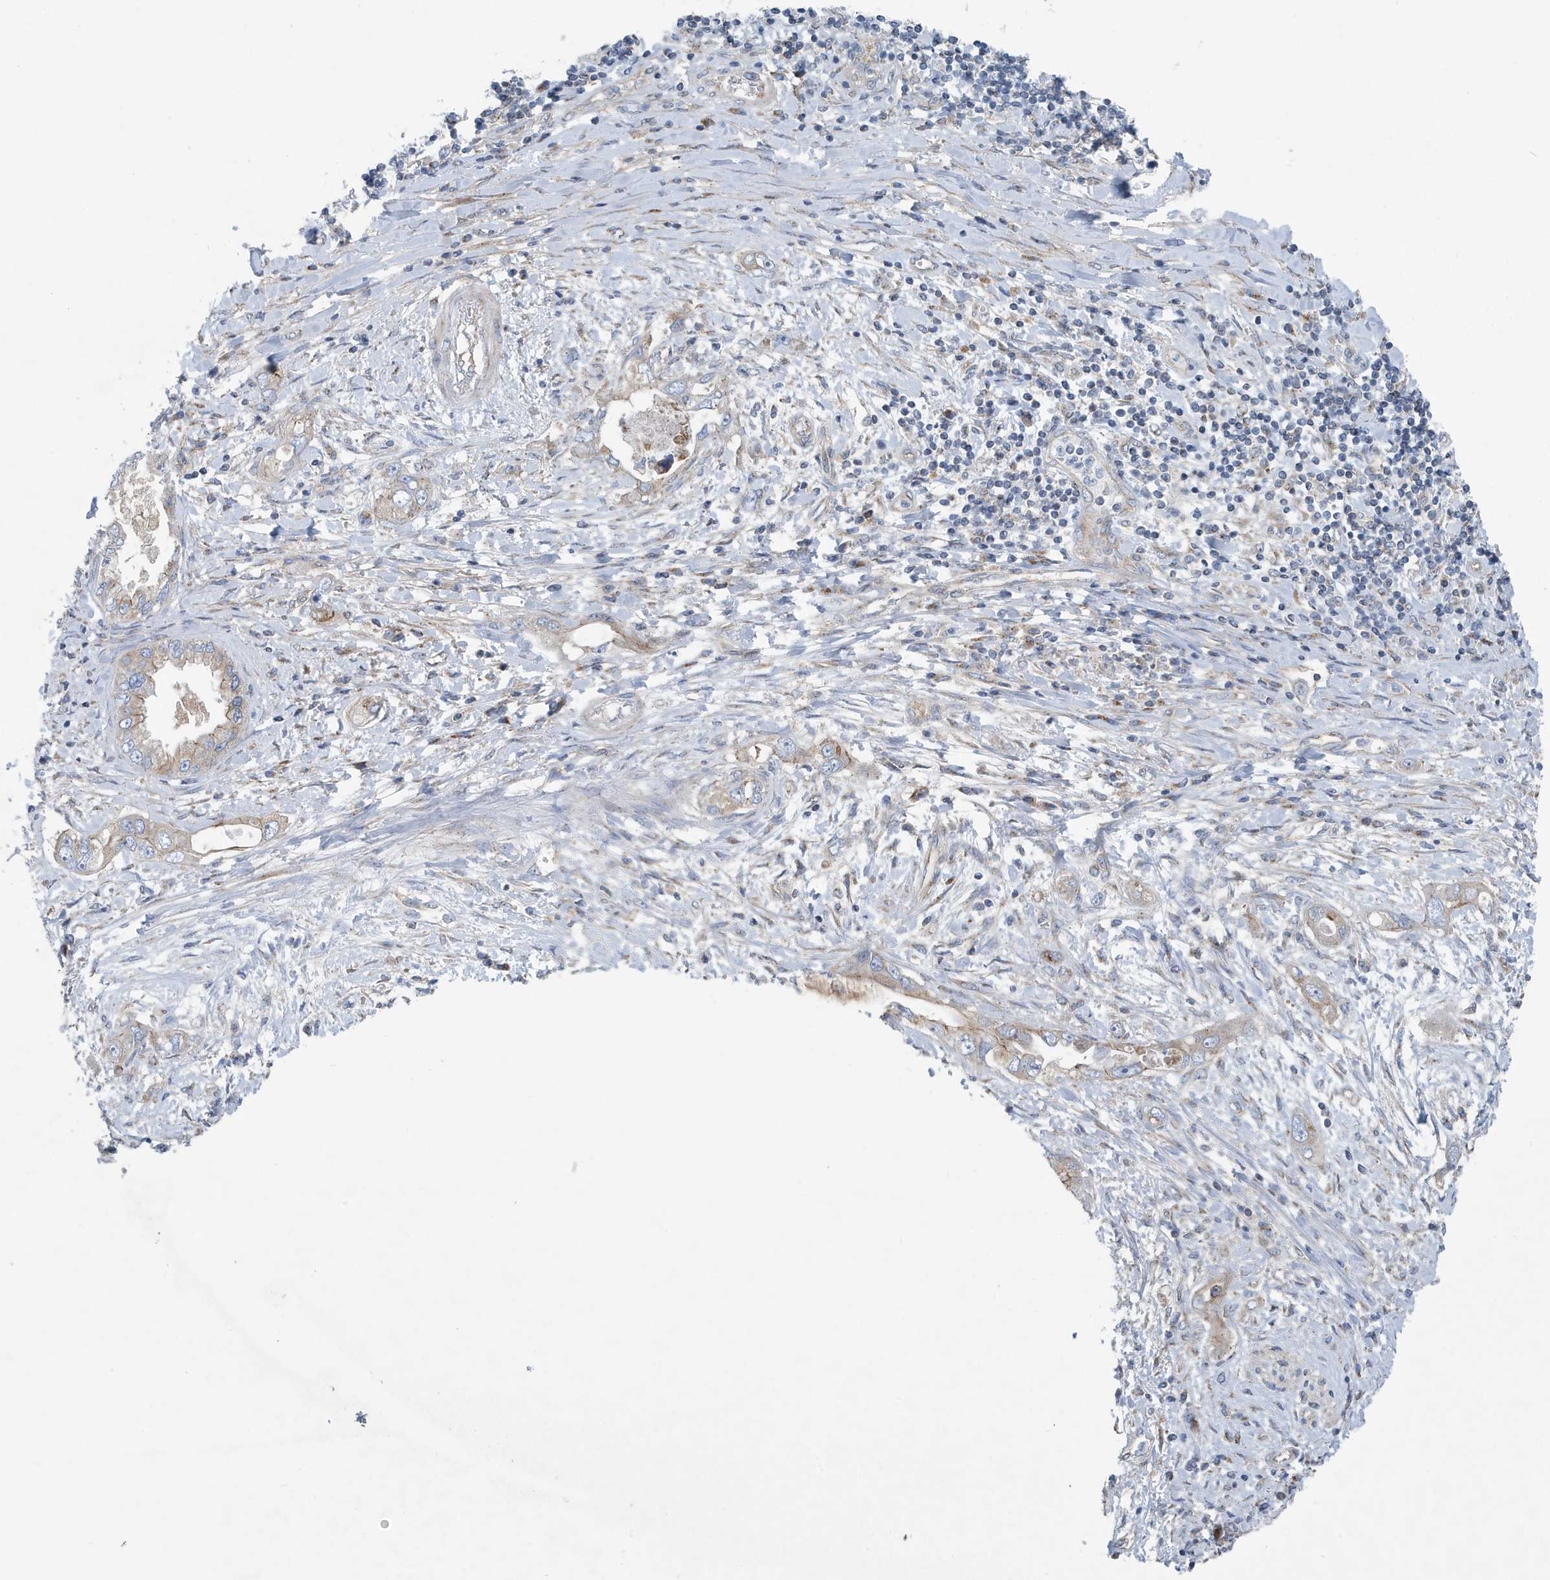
{"staining": {"intensity": "weak", "quantity": "<25%", "location": "cytoplasmic/membranous"}, "tissue": "pancreatic cancer", "cell_type": "Tumor cells", "image_type": "cancer", "snomed": [{"axis": "morphology", "description": "Inflammation, NOS"}, {"axis": "morphology", "description": "Adenocarcinoma, NOS"}, {"axis": "topography", "description": "Pancreas"}], "caption": "This is an IHC histopathology image of pancreatic cancer (adenocarcinoma). There is no positivity in tumor cells.", "gene": "PPM1M", "patient": {"sex": "female", "age": 56}}